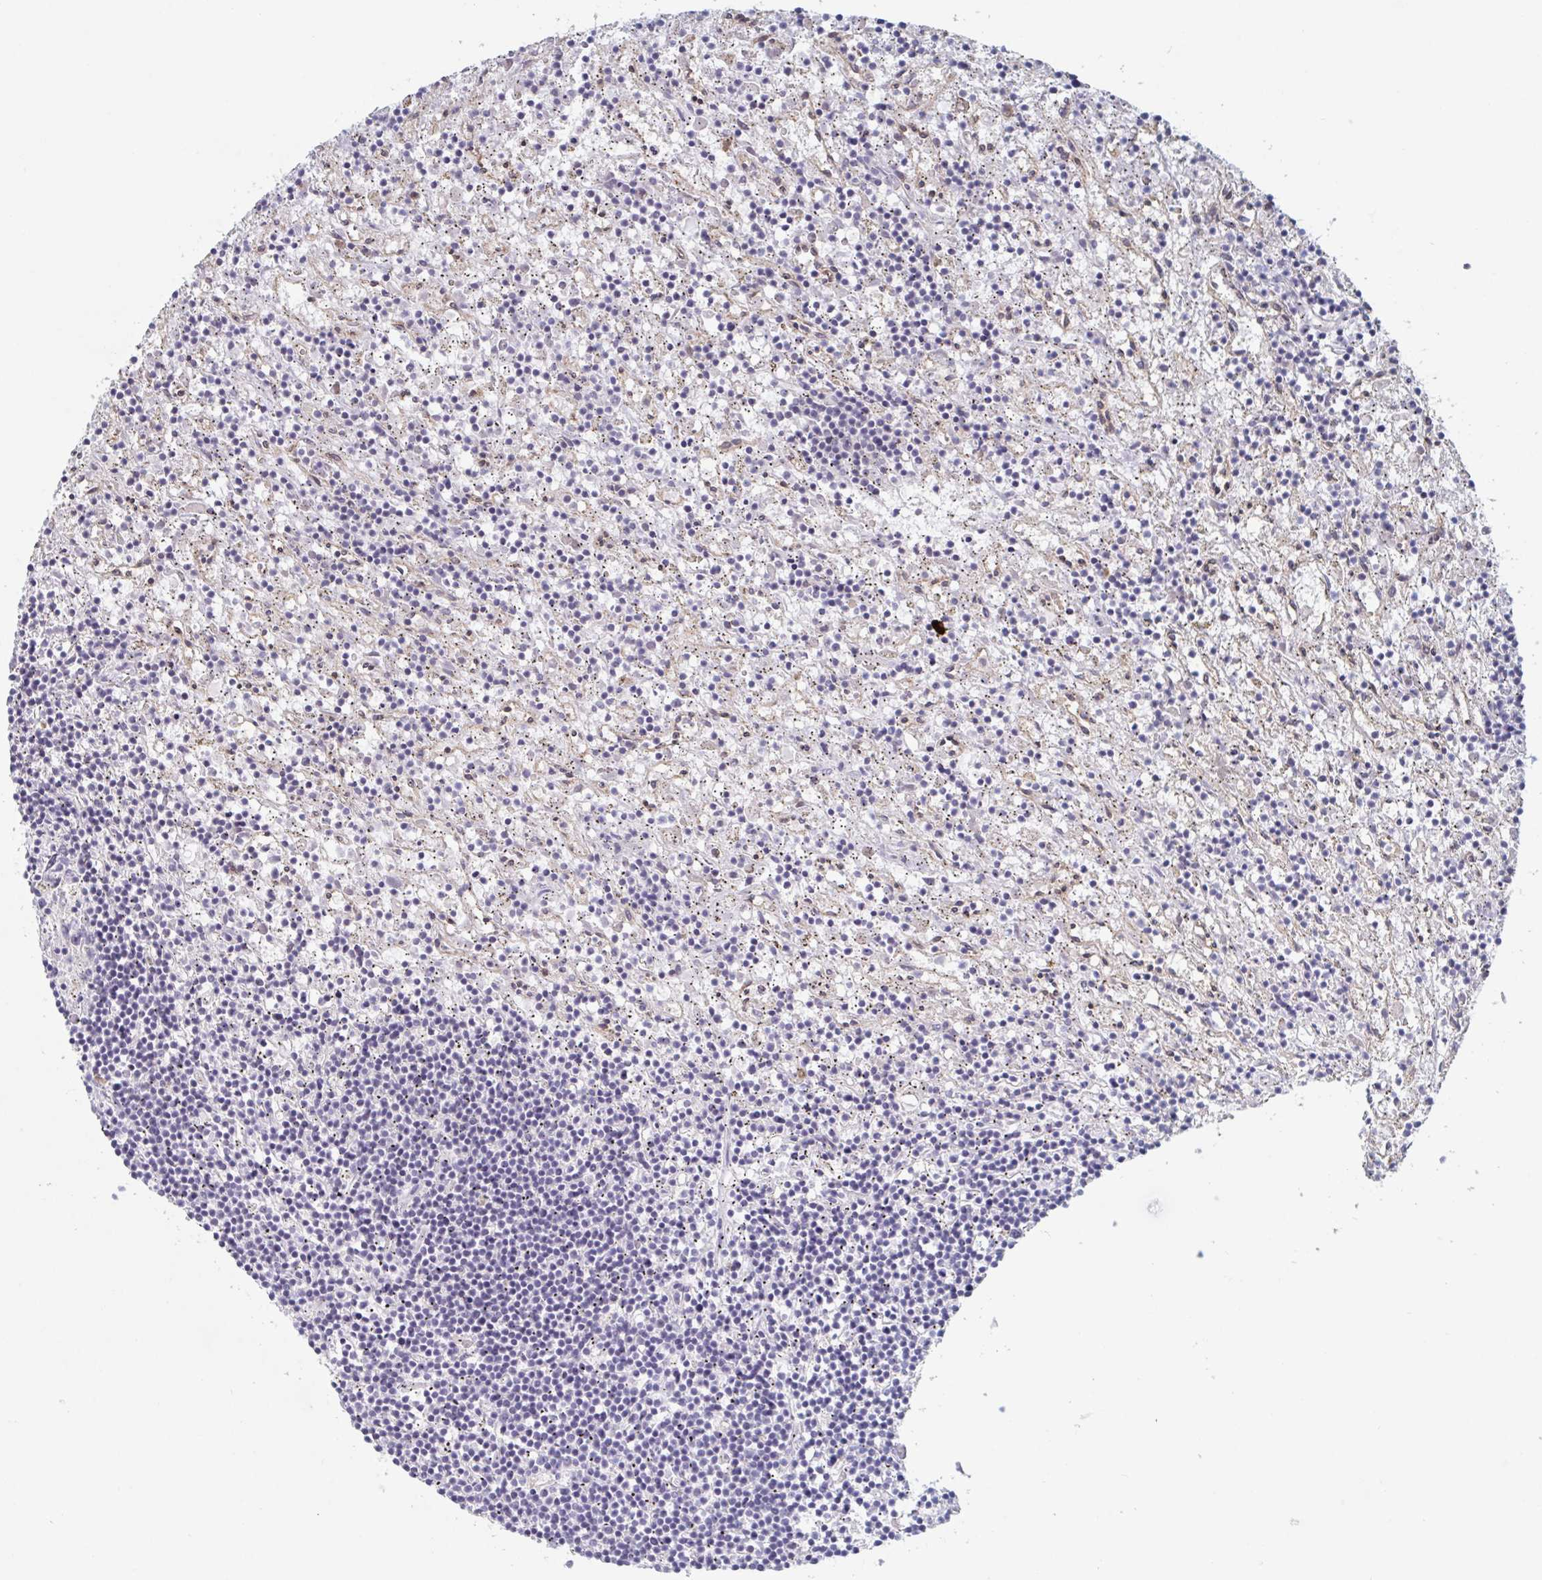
{"staining": {"intensity": "negative", "quantity": "none", "location": "none"}, "tissue": "lymphoma", "cell_type": "Tumor cells", "image_type": "cancer", "snomed": [{"axis": "morphology", "description": "Malignant lymphoma, non-Hodgkin's type, Low grade"}, {"axis": "topography", "description": "Spleen"}], "caption": "Immunohistochemistry (IHC) of human low-grade malignant lymphoma, non-Hodgkin's type displays no positivity in tumor cells. (Stains: DAB (3,3'-diaminobenzidine) IHC with hematoxylin counter stain, Microscopy: brightfield microscopy at high magnification).", "gene": "KDM4D", "patient": {"sex": "male", "age": 76}}